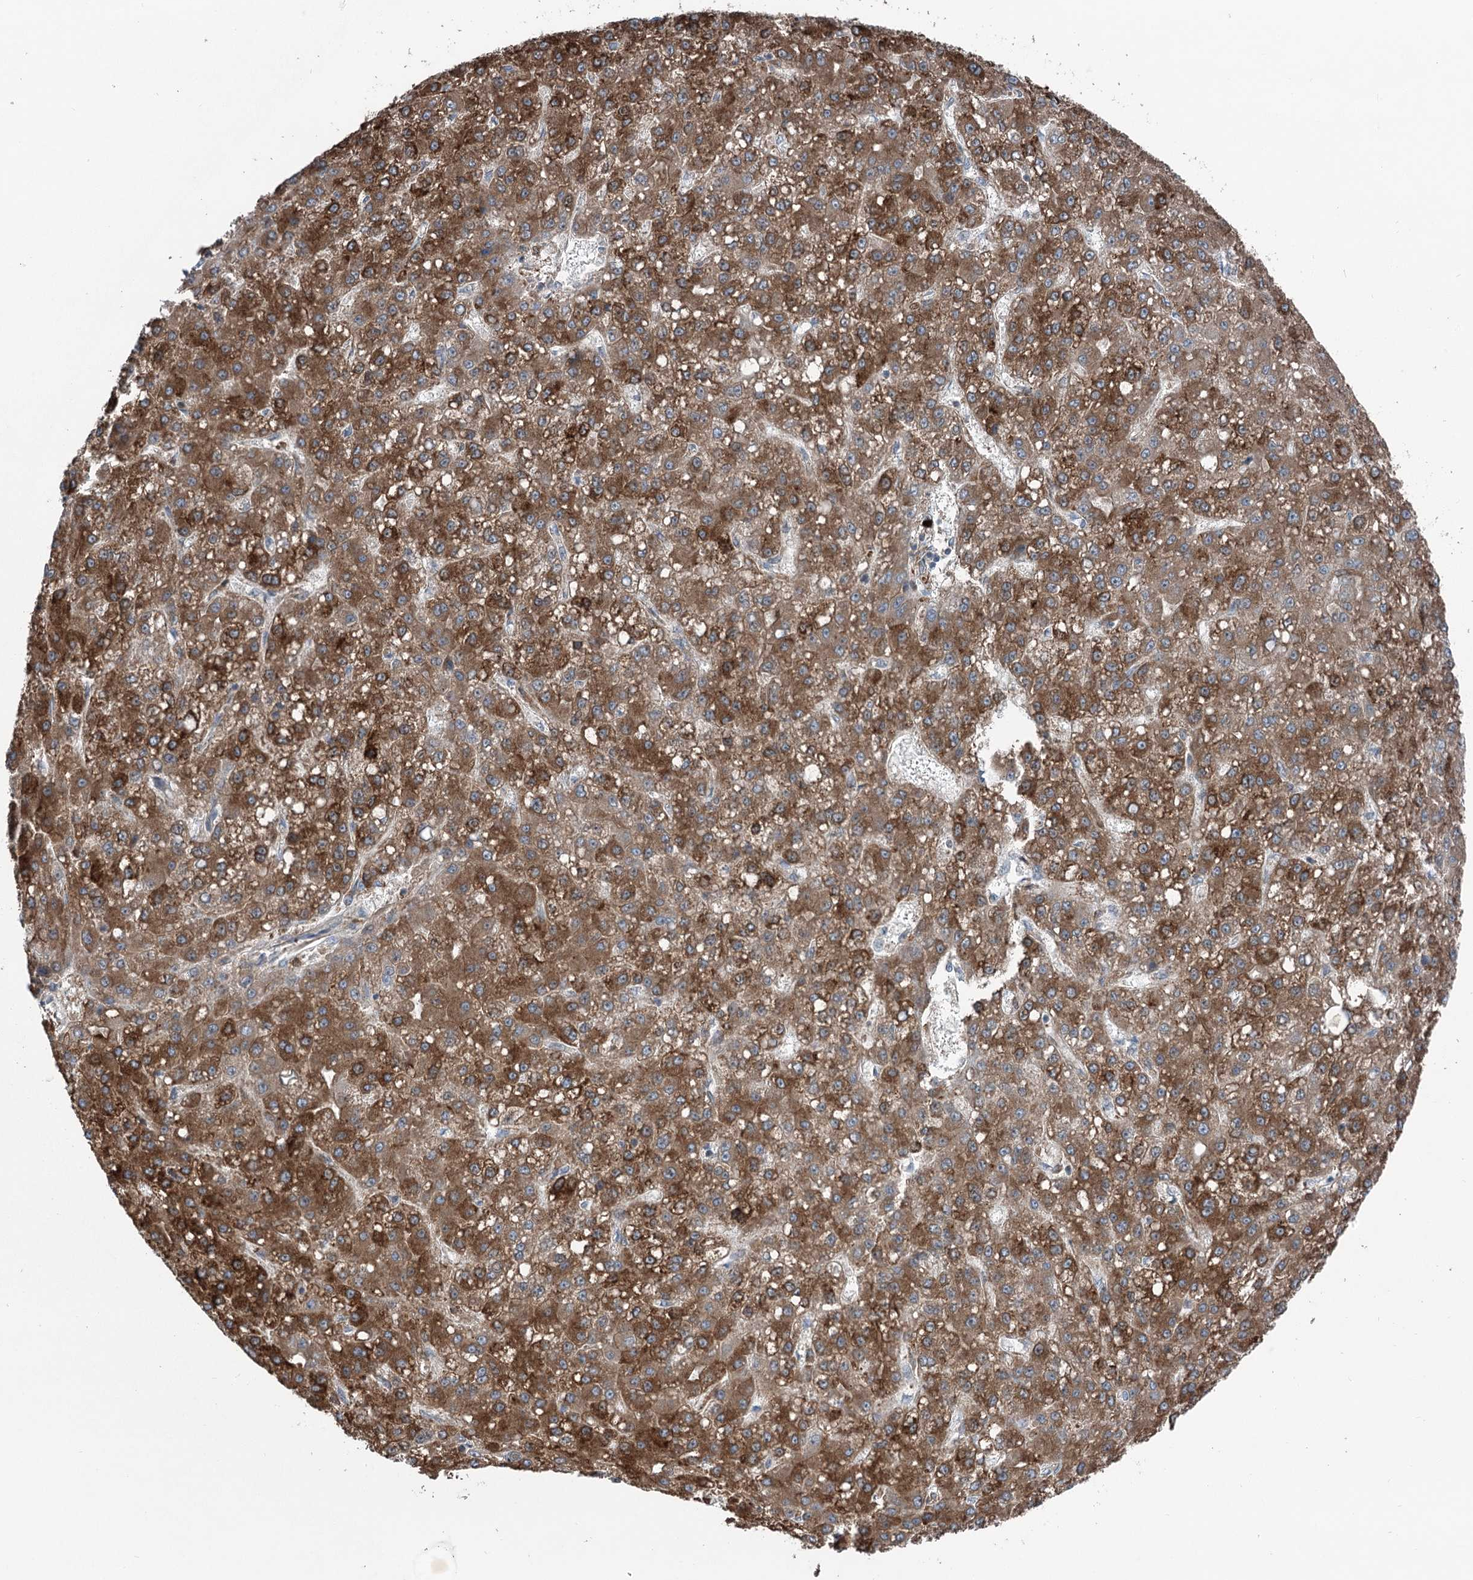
{"staining": {"intensity": "moderate", "quantity": ">75%", "location": "cytoplasmic/membranous"}, "tissue": "liver cancer", "cell_type": "Tumor cells", "image_type": "cancer", "snomed": [{"axis": "morphology", "description": "Carcinoma, Hepatocellular, NOS"}, {"axis": "topography", "description": "Liver"}], "caption": "The immunohistochemical stain shows moderate cytoplasmic/membranous positivity in tumor cells of liver hepatocellular carcinoma tissue. Ihc stains the protein of interest in brown and the nuclei are stained blue.", "gene": "PPP1R21", "patient": {"sex": "male", "age": 67}}